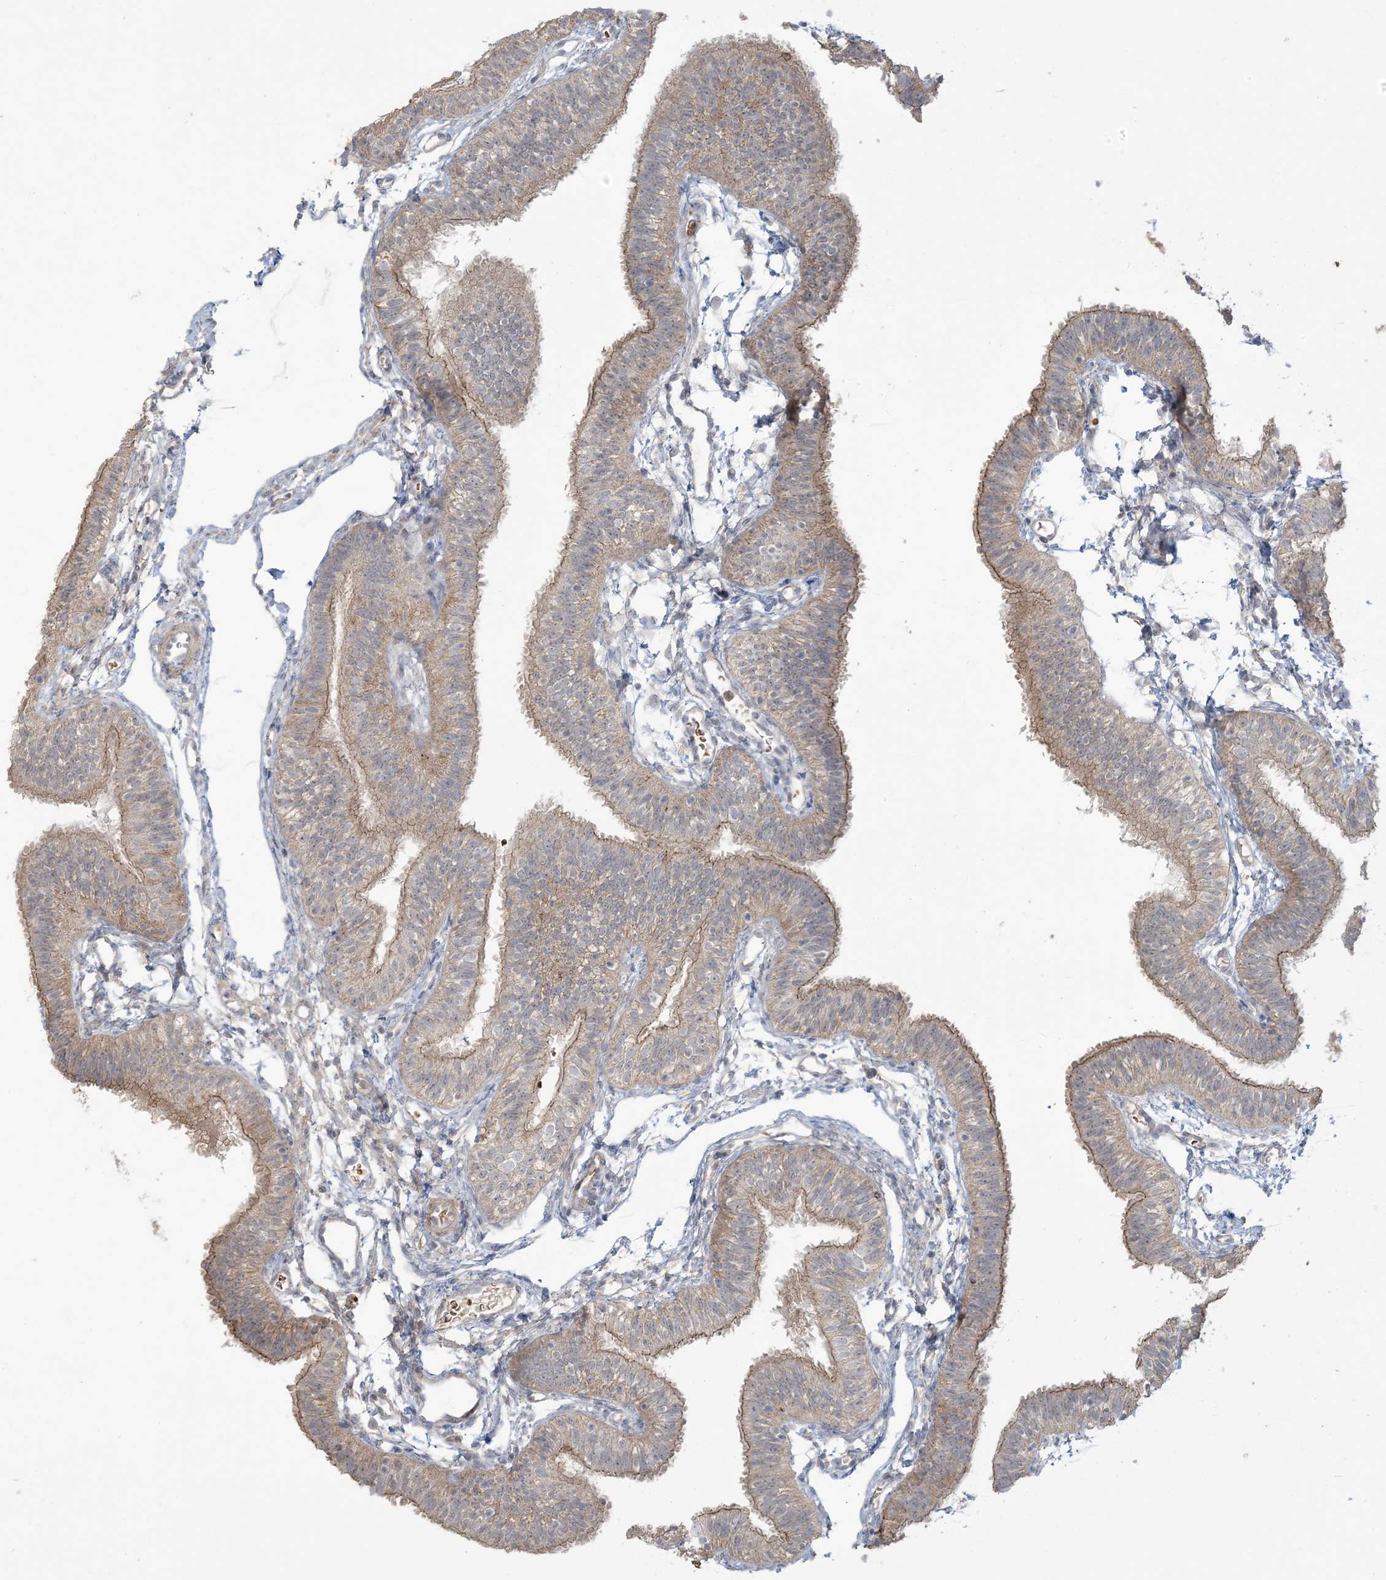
{"staining": {"intensity": "weak", "quantity": ">75%", "location": "cytoplasmic/membranous"}, "tissue": "fallopian tube", "cell_type": "Glandular cells", "image_type": "normal", "snomed": [{"axis": "morphology", "description": "Normal tissue, NOS"}, {"axis": "topography", "description": "Fallopian tube"}], "caption": "This image demonstrates IHC staining of unremarkable fallopian tube, with low weak cytoplasmic/membranous positivity in approximately >75% of glandular cells.", "gene": "KLHL18", "patient": {"sex": "female", "age": 35}}